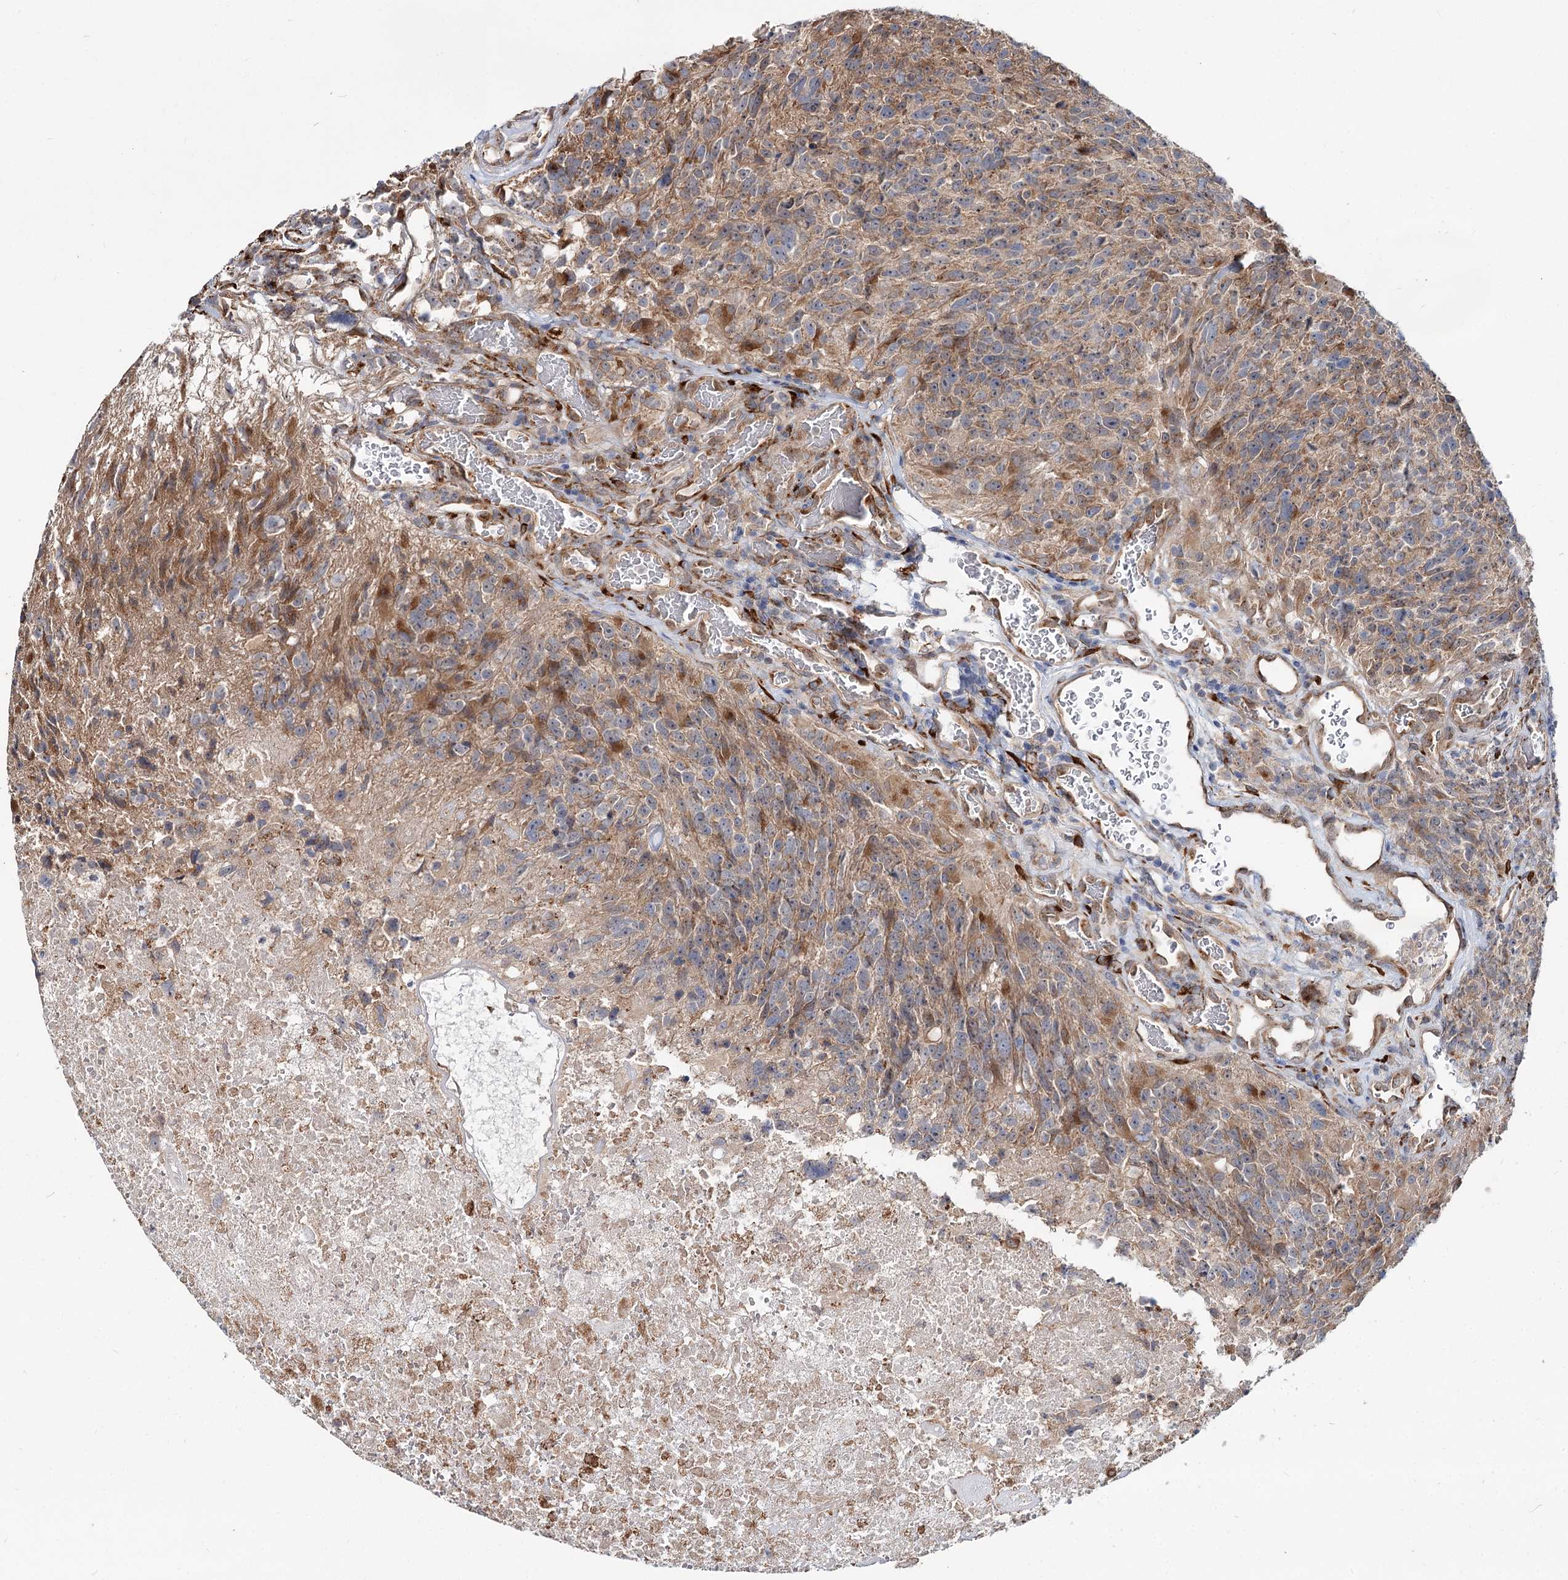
{"staining": {"intensity": "moderate", "quantity": "<25%", "location": "cytoplasmic/membranous"}, "tissue": "glioma", "cell_type": "Tumor cells", "image_type": "cancer", "snomed": [{"axis": "morphology", "description": "Glioma, malignant, High grade"}, {"axis": "topography", "description": "Brain"}], "caption": "DAB immunohistochemical staining of malignant glioma (high-grade) exhibits moderate cytoplasmic/membranous protein expression in approximately <25% of tumor cells.", "gene": "SPART", "patient": {"sex": "male", "age": 76}}